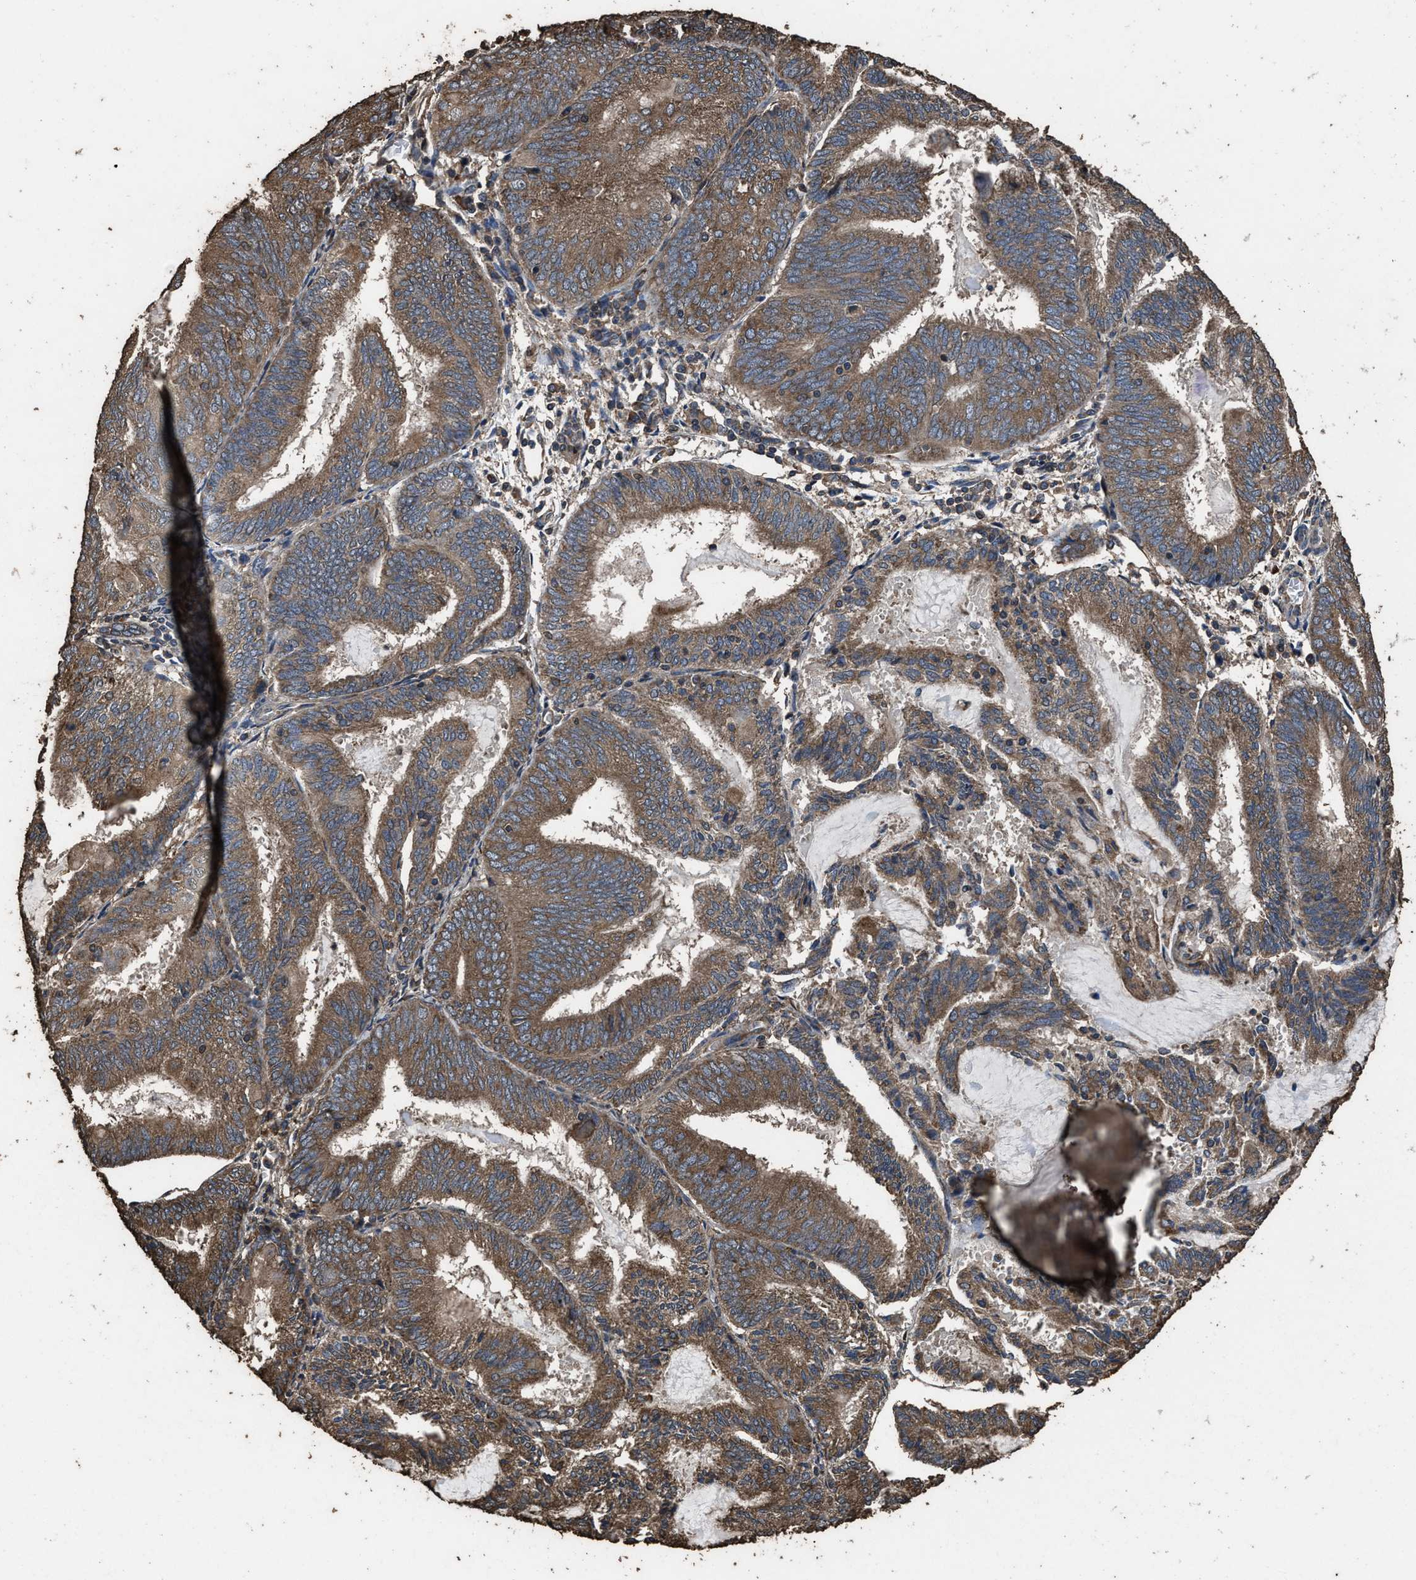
{"staining": {"intensity": "moderate", "quantity": ">75%", "location": "cytoplasmic/membranous"}, "tissue": "endometrial cancer", "cell_type": "Tumor cells", "image_type": "cancer", "snomed": [{"axis": "morphology", "description": "Adenocarcinoma, NOS"}, {"axis": "topography", "description": "Endometrium"}], "caption": "About >75% of tumor cells in human endometrial cancer (adenocarcinoma) show moderate cytoplasmic/membranous protein expression as visualized by brown immunohistochemical staining.", "gene": "ZMYND19", "patient": {"sex": "female", "age": 81}}